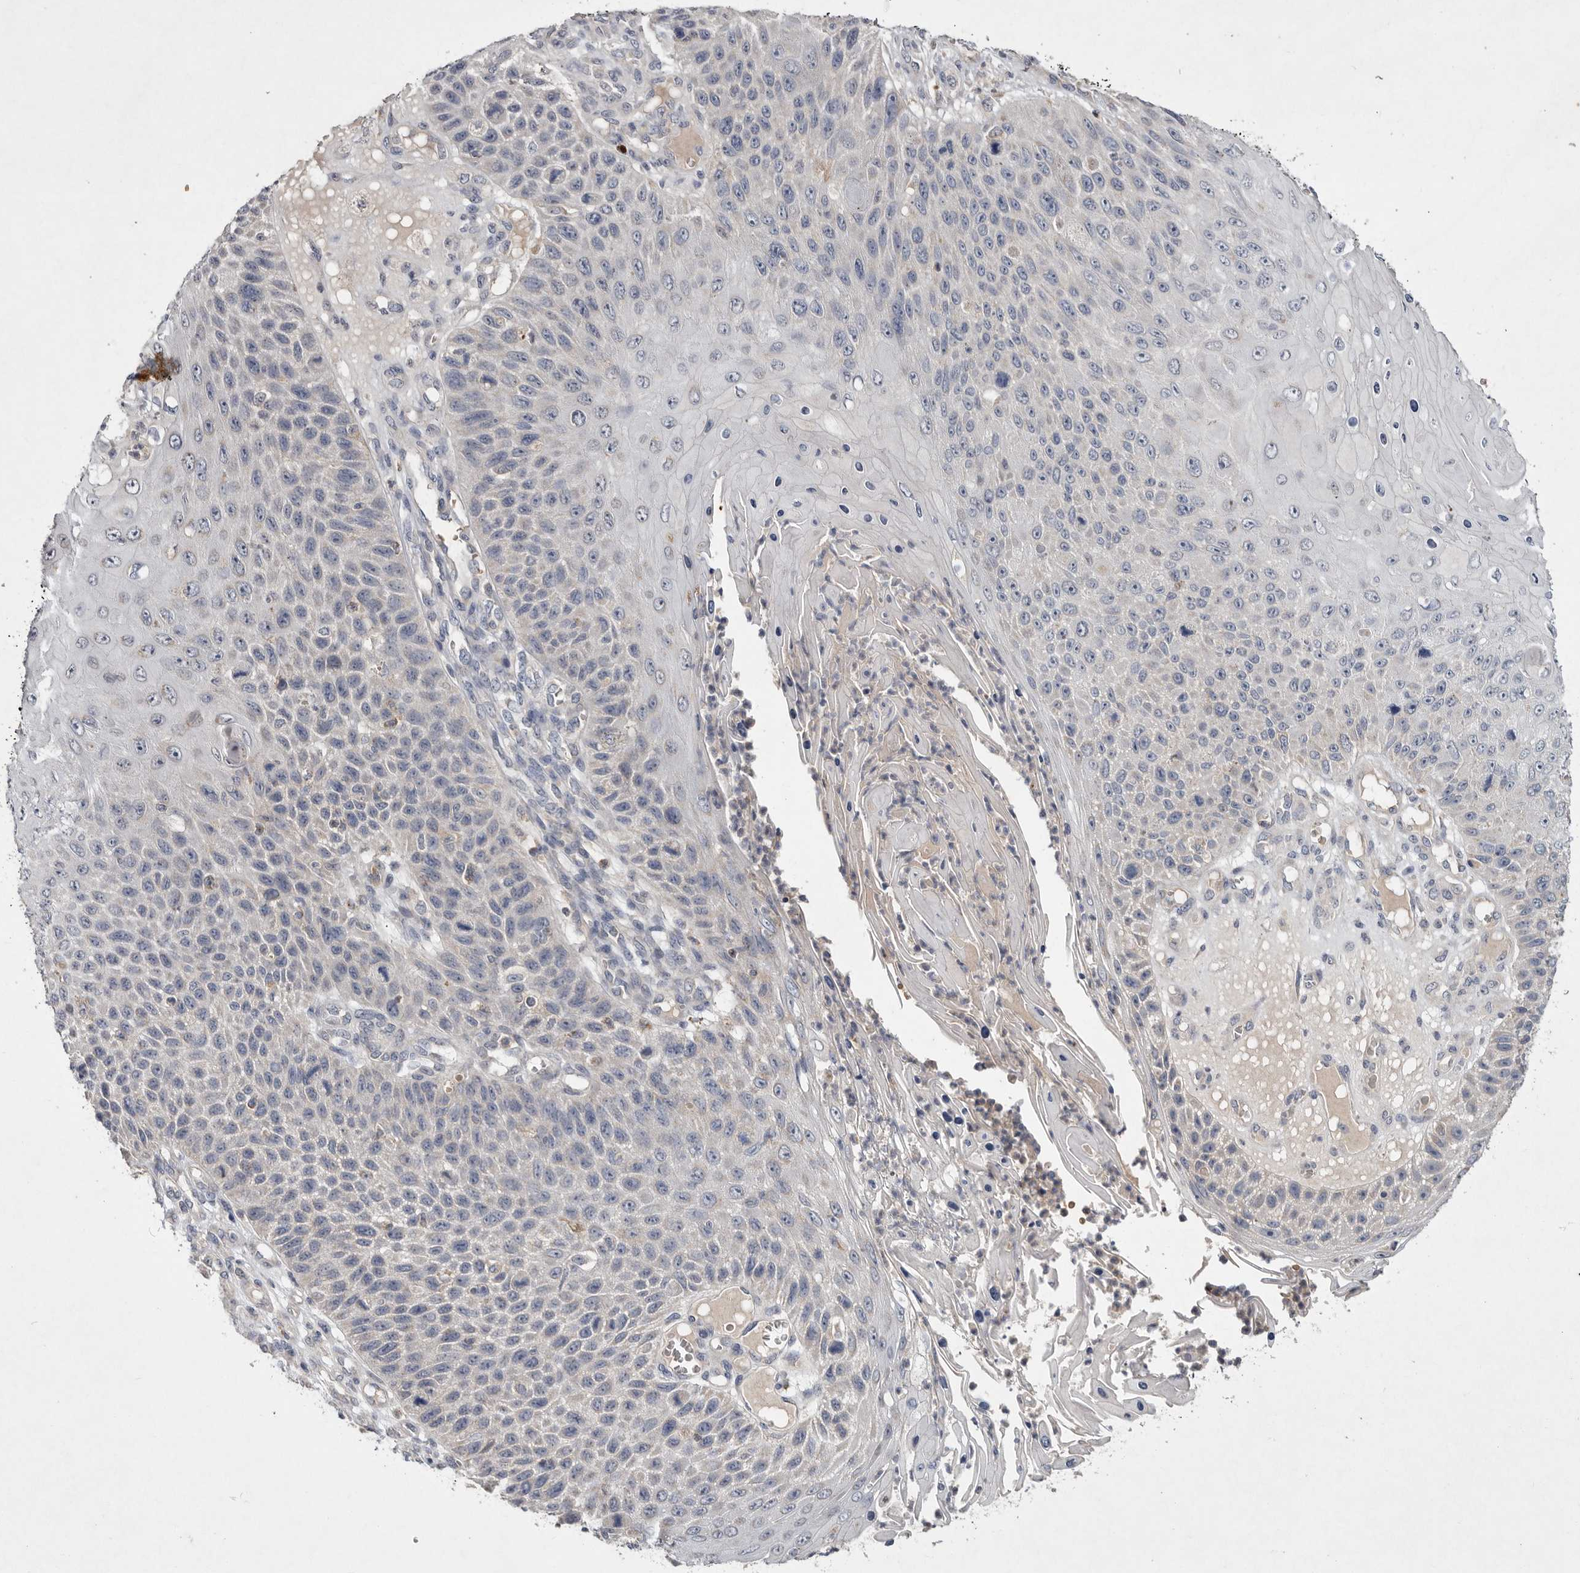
{"staining": {"intensity": "negative", "quantity": "none", "location": "none"}, "tissue": "skin cancer", "cell_type": "Tumor cells", "image_type": "cancer", "snomed": [{"axis": "morphology", "description": "Squamous cell carcinoma, NOS"}, {"axis": "topography", "description": "Skin"}], "caption": "The photomicrograph exhibits no staining of tumor cells in skin squamous cell carcinoma.", "gene": "TNFSF14", "patient": {"sex": "female", "age": 88}}